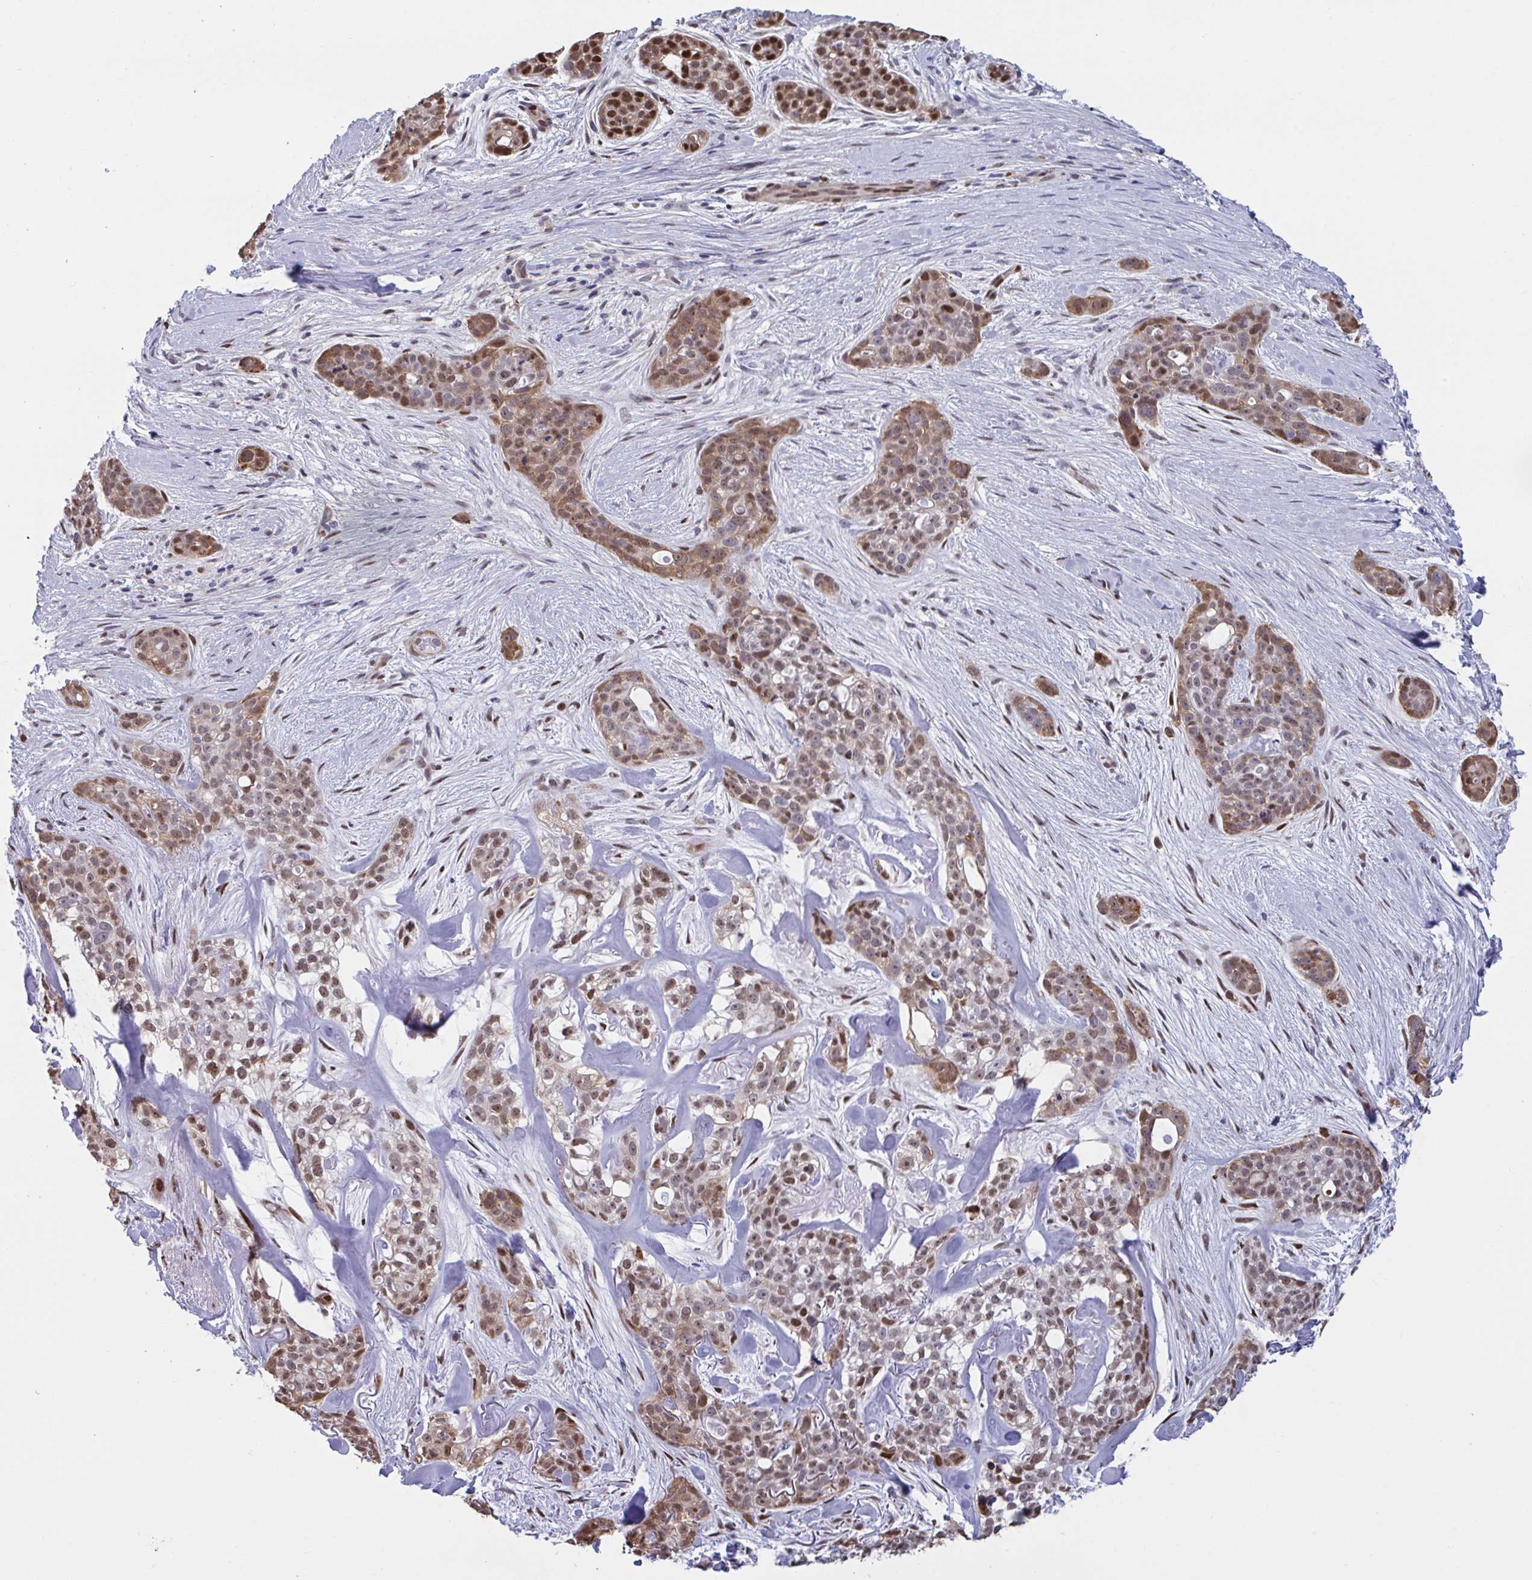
{"staining": {"intensity": "moderate", "quantity": ">75%", "location": "cytoplasmic/membranous,nuclear"}, "tissue": "skin cancer", "cell_type": "Tumor cells", "image_type": "cancer", "snomed": [{"axis": "morphology", "description": "Basal cell carcinoma"}, {"axis": "topography", "description": "Skin"}], "caption": "A brown stain labels moderate cytoplasmic/membranous and nuclear staining of a protein in skin cancer tumor cells.", "gene": "PELI2", "patient": {"sex": "female", "age": 79}}